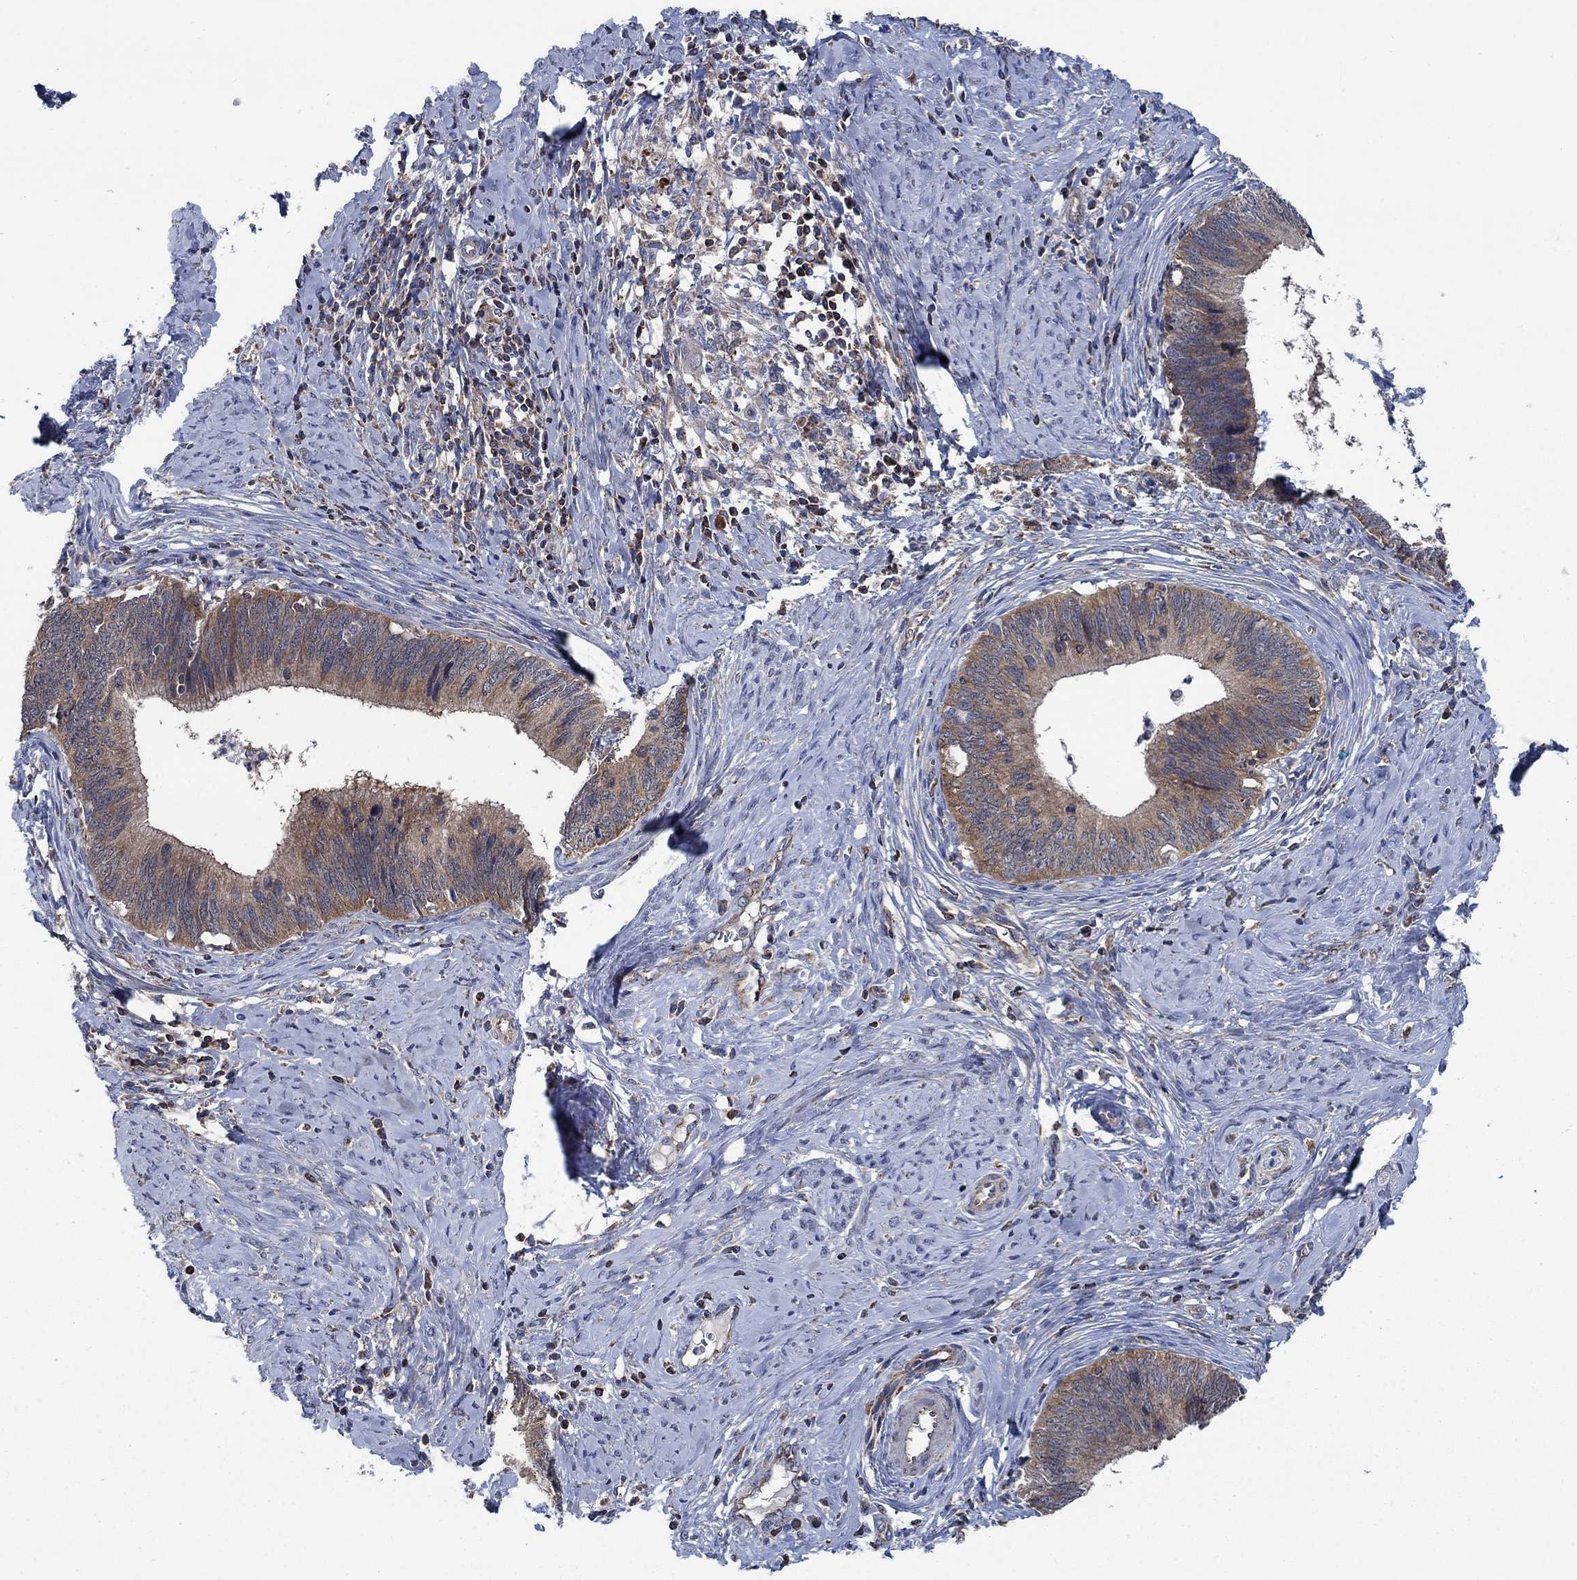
{"staining": {"intensity": "weak", "quantity": ">75%", "location": "cytoplasmic/membranous"}, "tissue": "cervical cancer", "cell_type": "Tumor cells", "image_type": "cancer", "snomed": [{"axis": "morphology", "description": "Adenocarcinoma, NOS"}, {"axis": "topography", "description": "Cervix"}], "caption": "This is a histology image of immunohistochemistry (IHC) staining of adenocarcinoma (cervical), which shows weak expression in the cytoplasmic/membranous of tumor cells.", "gene": "STXBP6", "patient": {"sex": "female", "age": 42}}